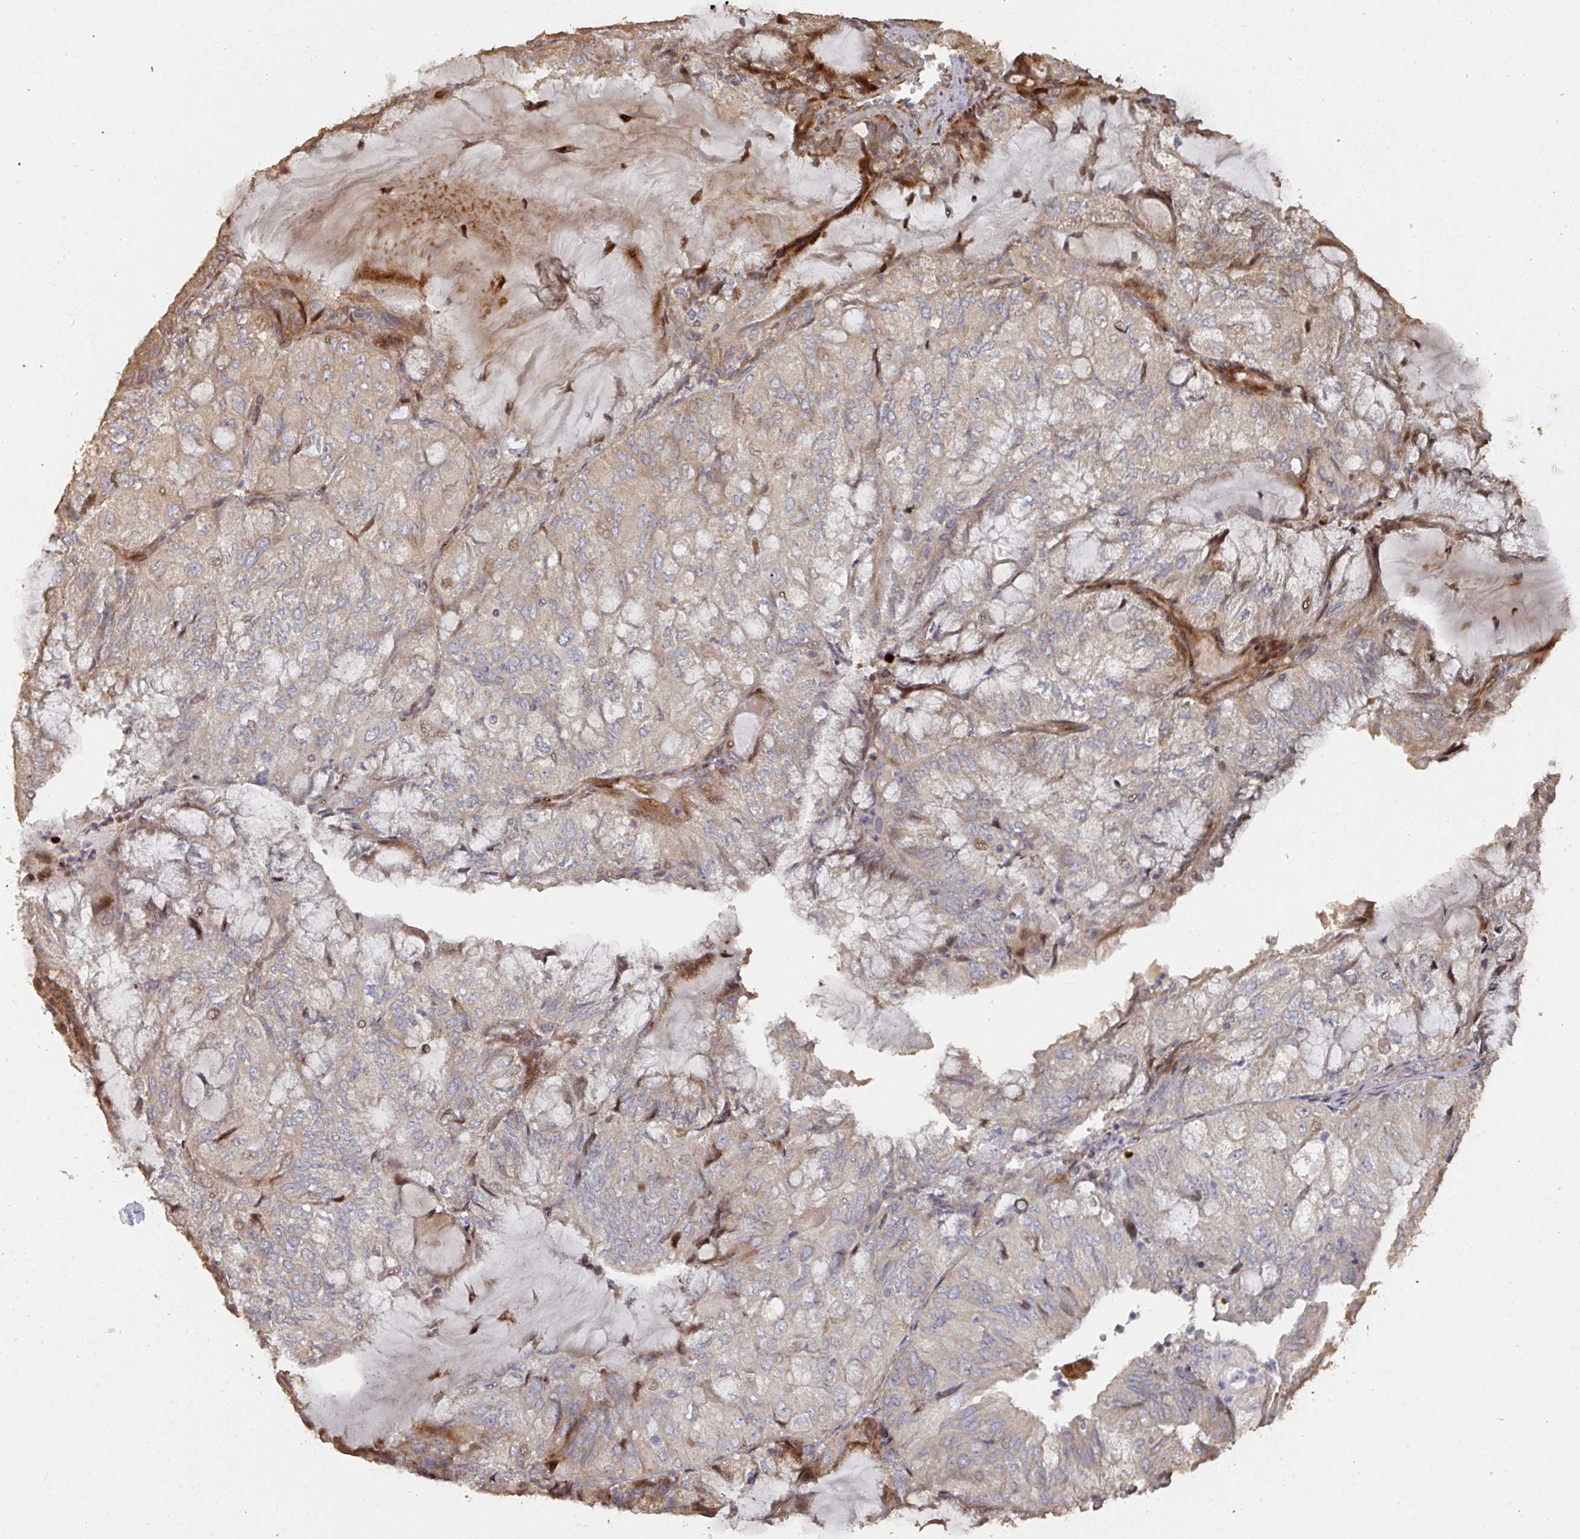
{"staining": {"intensity": "moderate", "quantity": "<25%", "location": "cytoplasmic/membranous"}, "tissue": "endometrial cancer", "cell_type": "Tumor cells", "image_type": "cancer", "snomed": [{"axis": "morphology", "description": "Adenocarcinoma, NOS"}, {"axis": "topography", "description": "Endometrium"}], "caption": "Immunohistochemistry histopathology image of human endometrial cancer stained for a protein (brown), which displays low levels of moderate cytoplasmic/membranous staining in approximately <25% of tumor cells.", "gene": "CA7", "patient": {"sex": "female", "age": 81}}